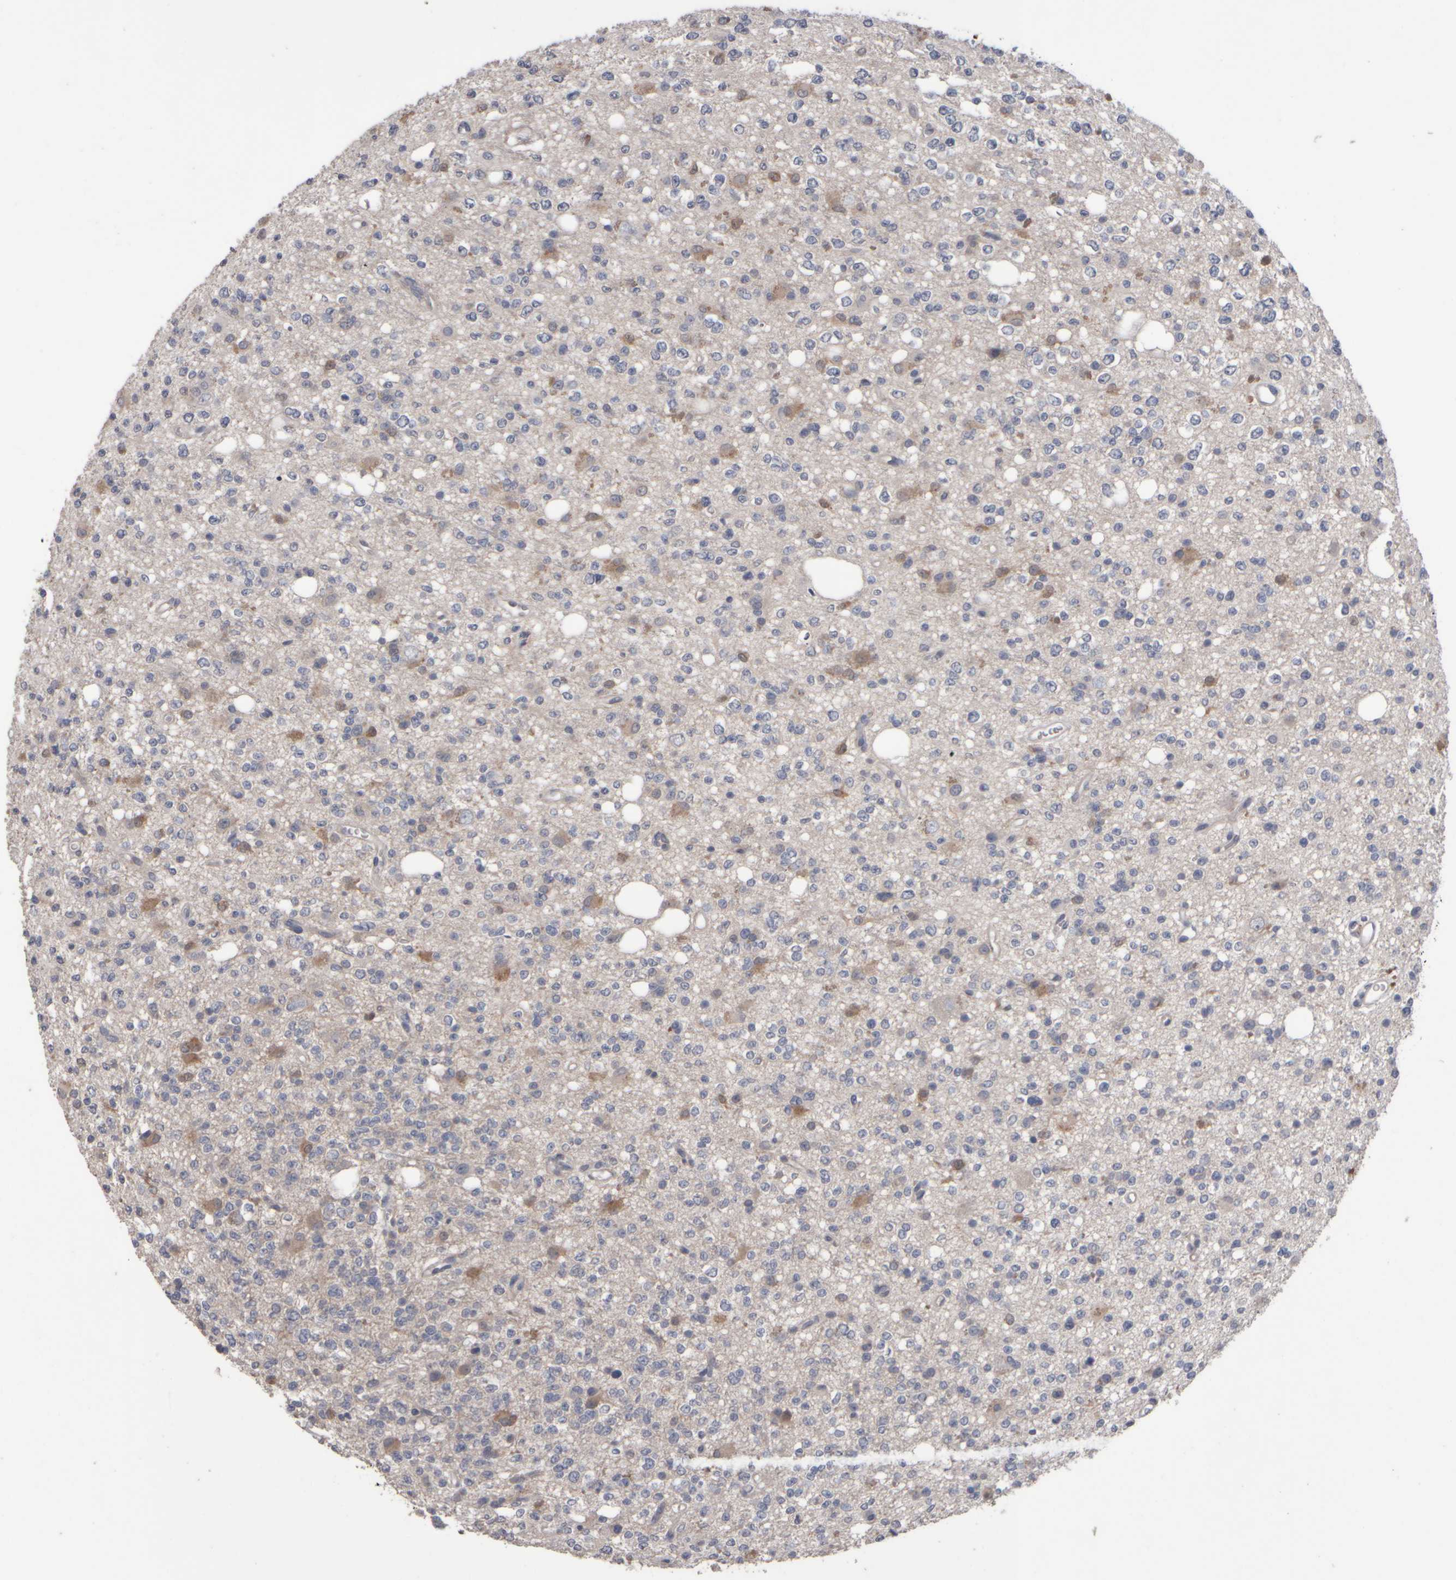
{"staining": {"intensity": "moderate", "quantity": "<25%", "location": "cytoplasmic/membranous"}, "tissue": "glioma", "cell_type": "Tumor cells", "image_type": "cancer", "snomed": [{"axis": "morphology", "description": "Glioma, malignant, High grade"}, {"axis": "topography", "description": "Brain"}], "caption": "Protein staining of malignant glioma (high-grade) tissue shows moderate cytoplasmic/membranous staining in approximately <25% of tumor cells.", "gene": "EPHX2", "patient": {"sex": "female", "age": 62}}